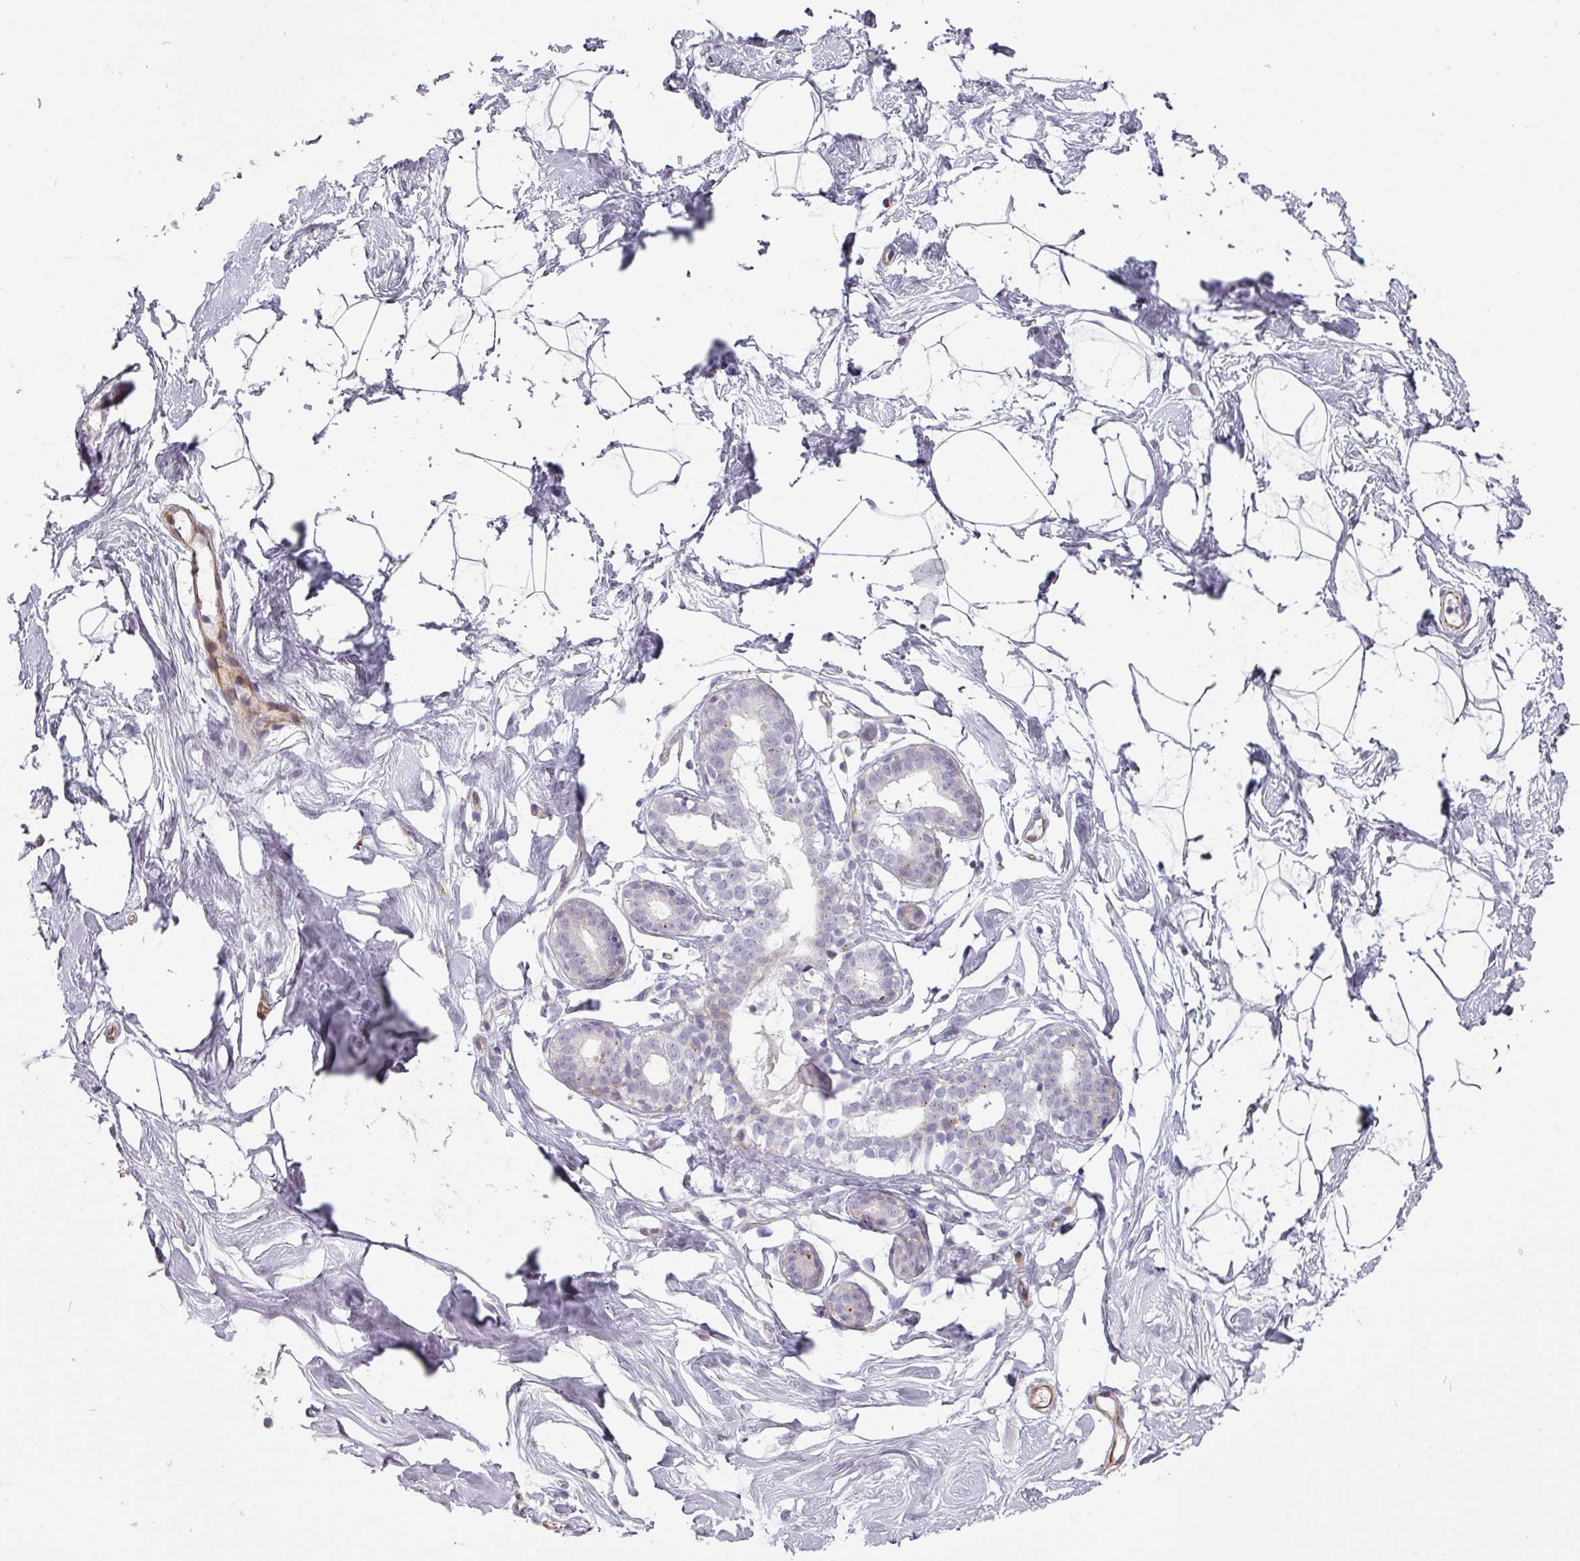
{"staining": {"intensity": "negative", "quantity": "none", "location": "none"}, "tissue": "breast", "cell_type": "Adipocytes", "image_type": "normal", "snomed": [{"axis": "morphology", "description": "Normal tissue, NOS"}, {"axis": "morphology", "description": "Adenoma, NOS"}, {"axis": "topography", "description": "Breast"}], "caption": "Immunohistochemistry (IHC) micrograph of benign human breast stained for a protein (brown), which demonstrates no positivity in adipocytes.", "gene": "CHRDL1", "patient": {"sex": "female", "age": 23}}